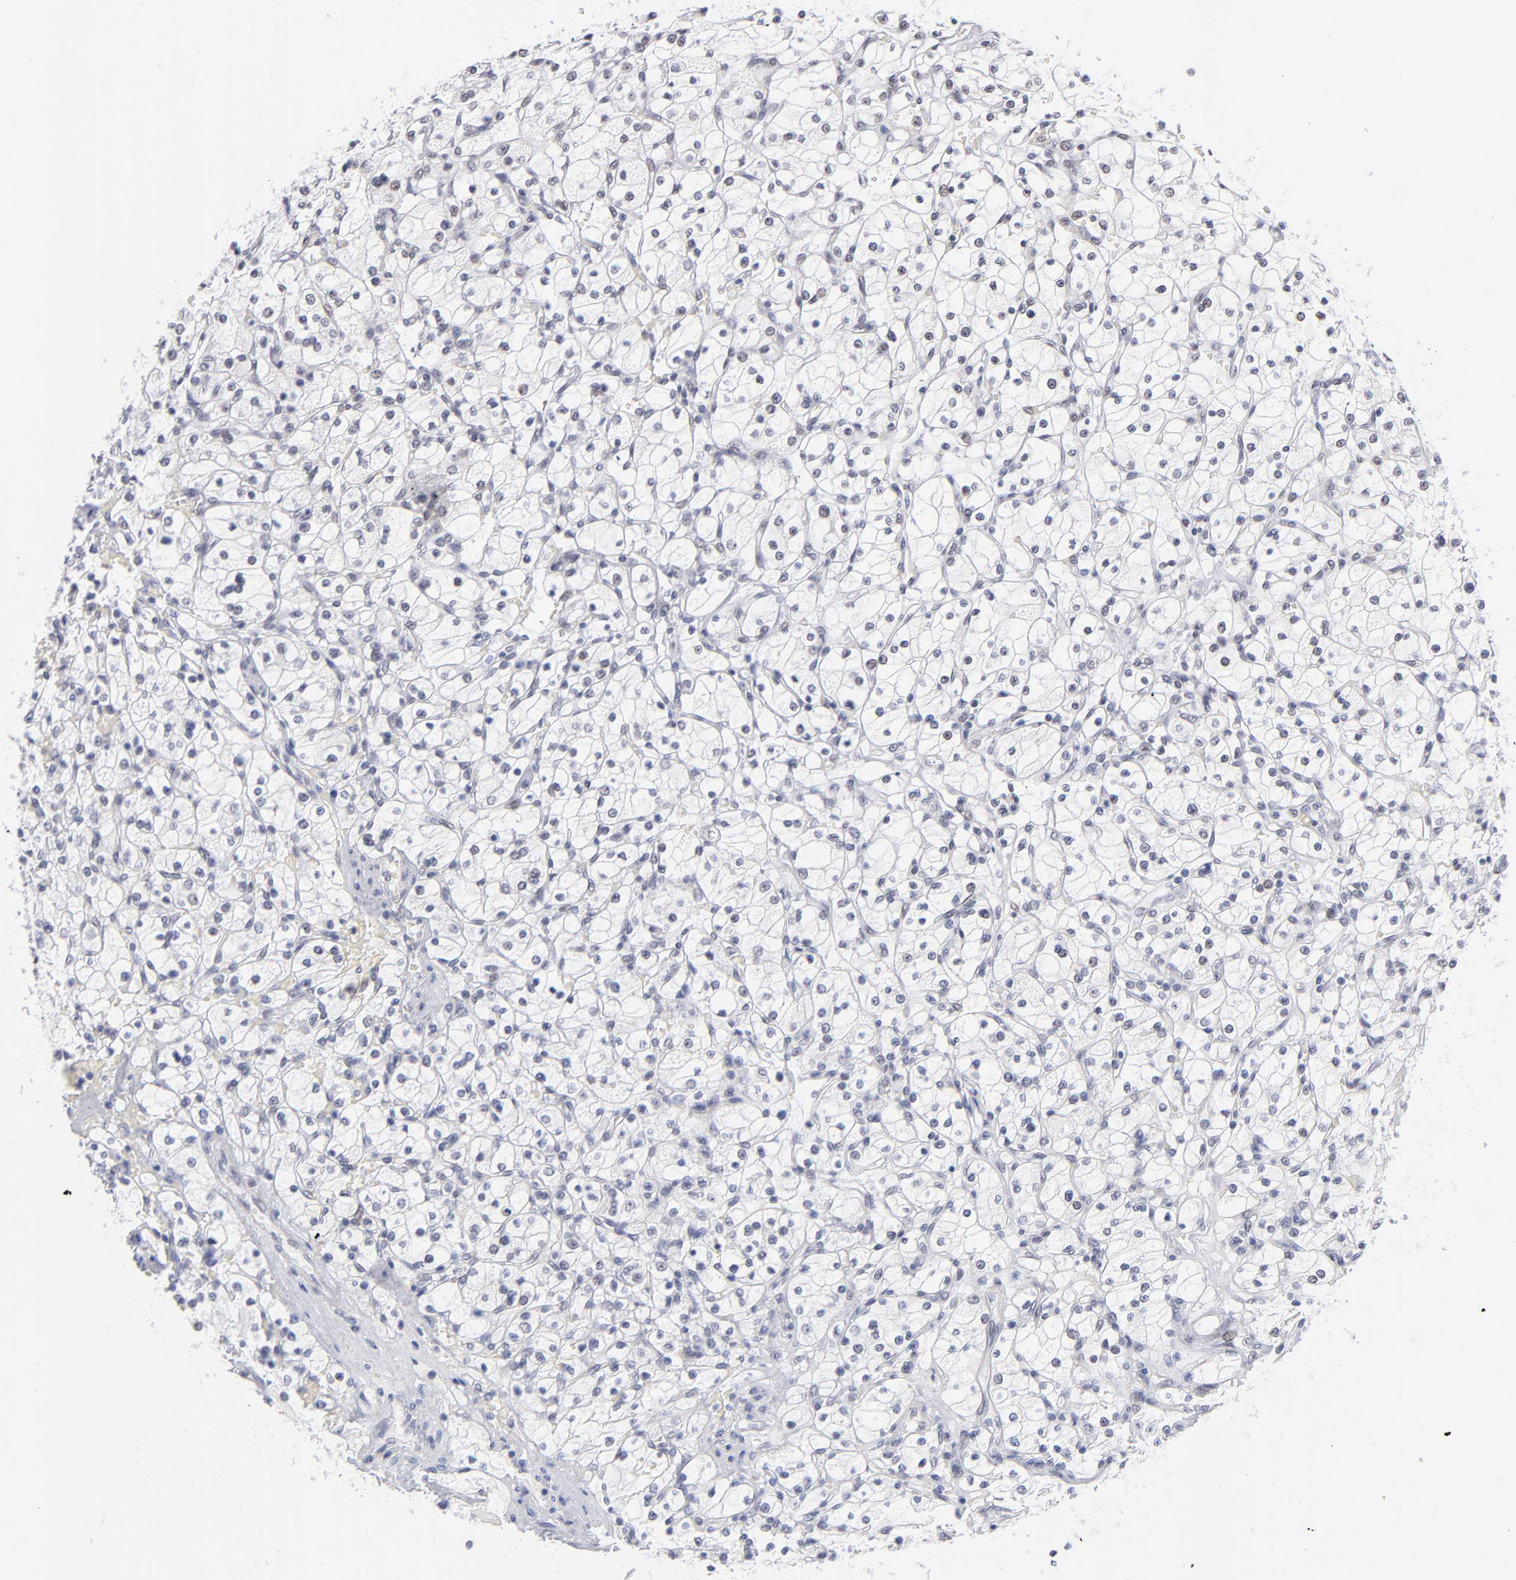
{"staining": {"intensity": "negative", "quantity": "none", "location": "none"}, "tissue": "renal cancer", "cell_type": "Tumor cells", "image_type": "cancer", "snomed": [{"axis": "morphology", "description": "Adenocarcinoma, NOS"}, {"axis": "topography", "description": "Kidney"}], "caption": "DAB (3,3'-diaminobenzidine) immunohistochemical staining of adenocarcinoma (renal) reveals no significant expression in tumor cells.", "gene": "SNRPB", "patient": {"sex": "female", "age": 83}}